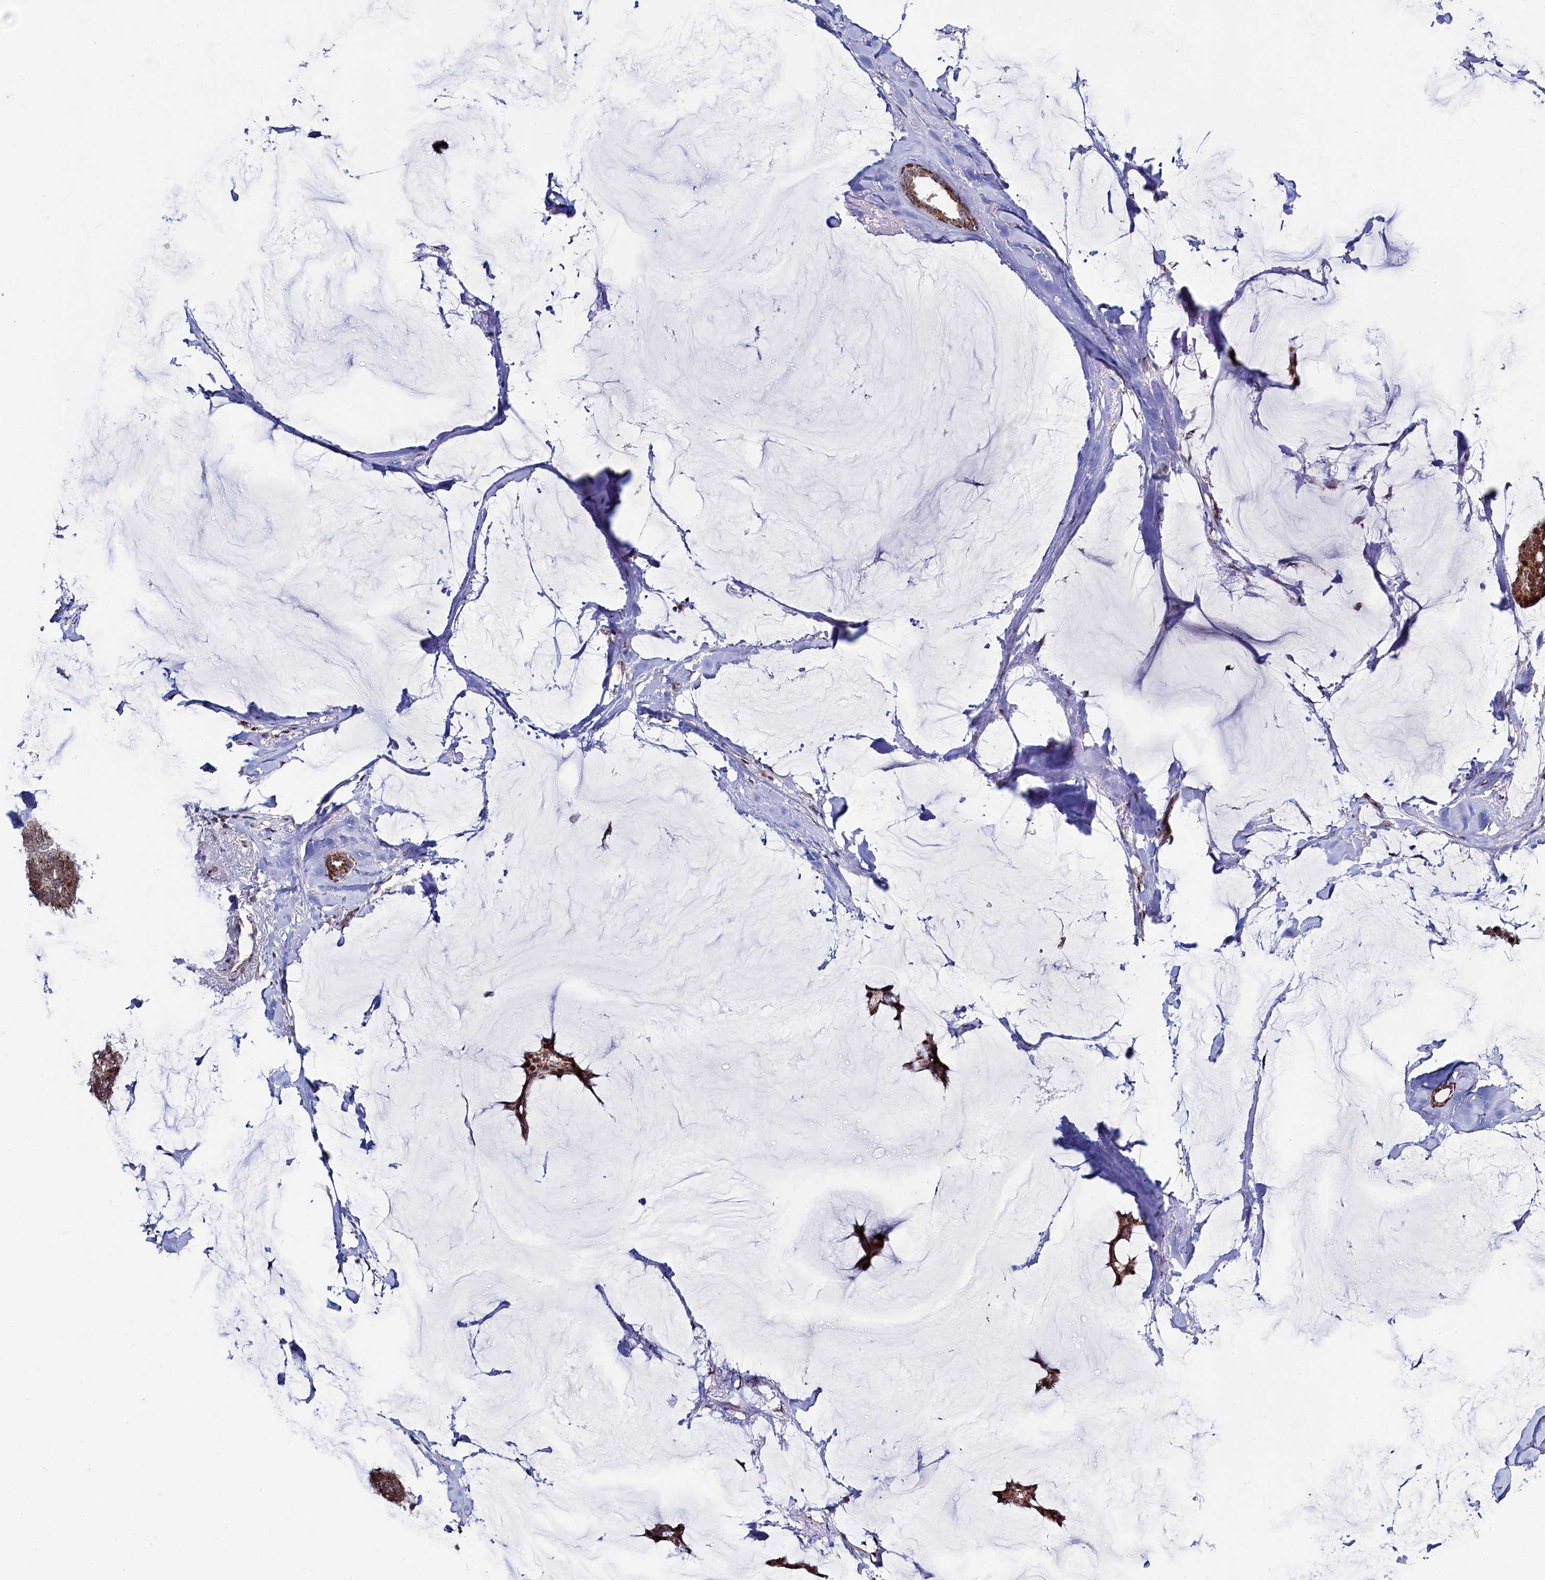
{"staining": {"intensity": "strong", "quantity": ">75%", "location": "cytoplasmic/membranous"}, "tissue": "breast cancer", "cell_type": "Tumor cells", "image_type": "cancer", "snomed": [{"axis": "morphology", "description": "Duct carcinoma"}, {"axis": "topography", "description": "Breast"}], "caption": "DAB immunohistochemical staining of human breast intraductal carcinoma shows strong cytoplasmic/membranous protein positivity in approximately >75% of tumor cells.", "gene": "HDGFL3", "patient": {"sex": "female", "age": 93}}